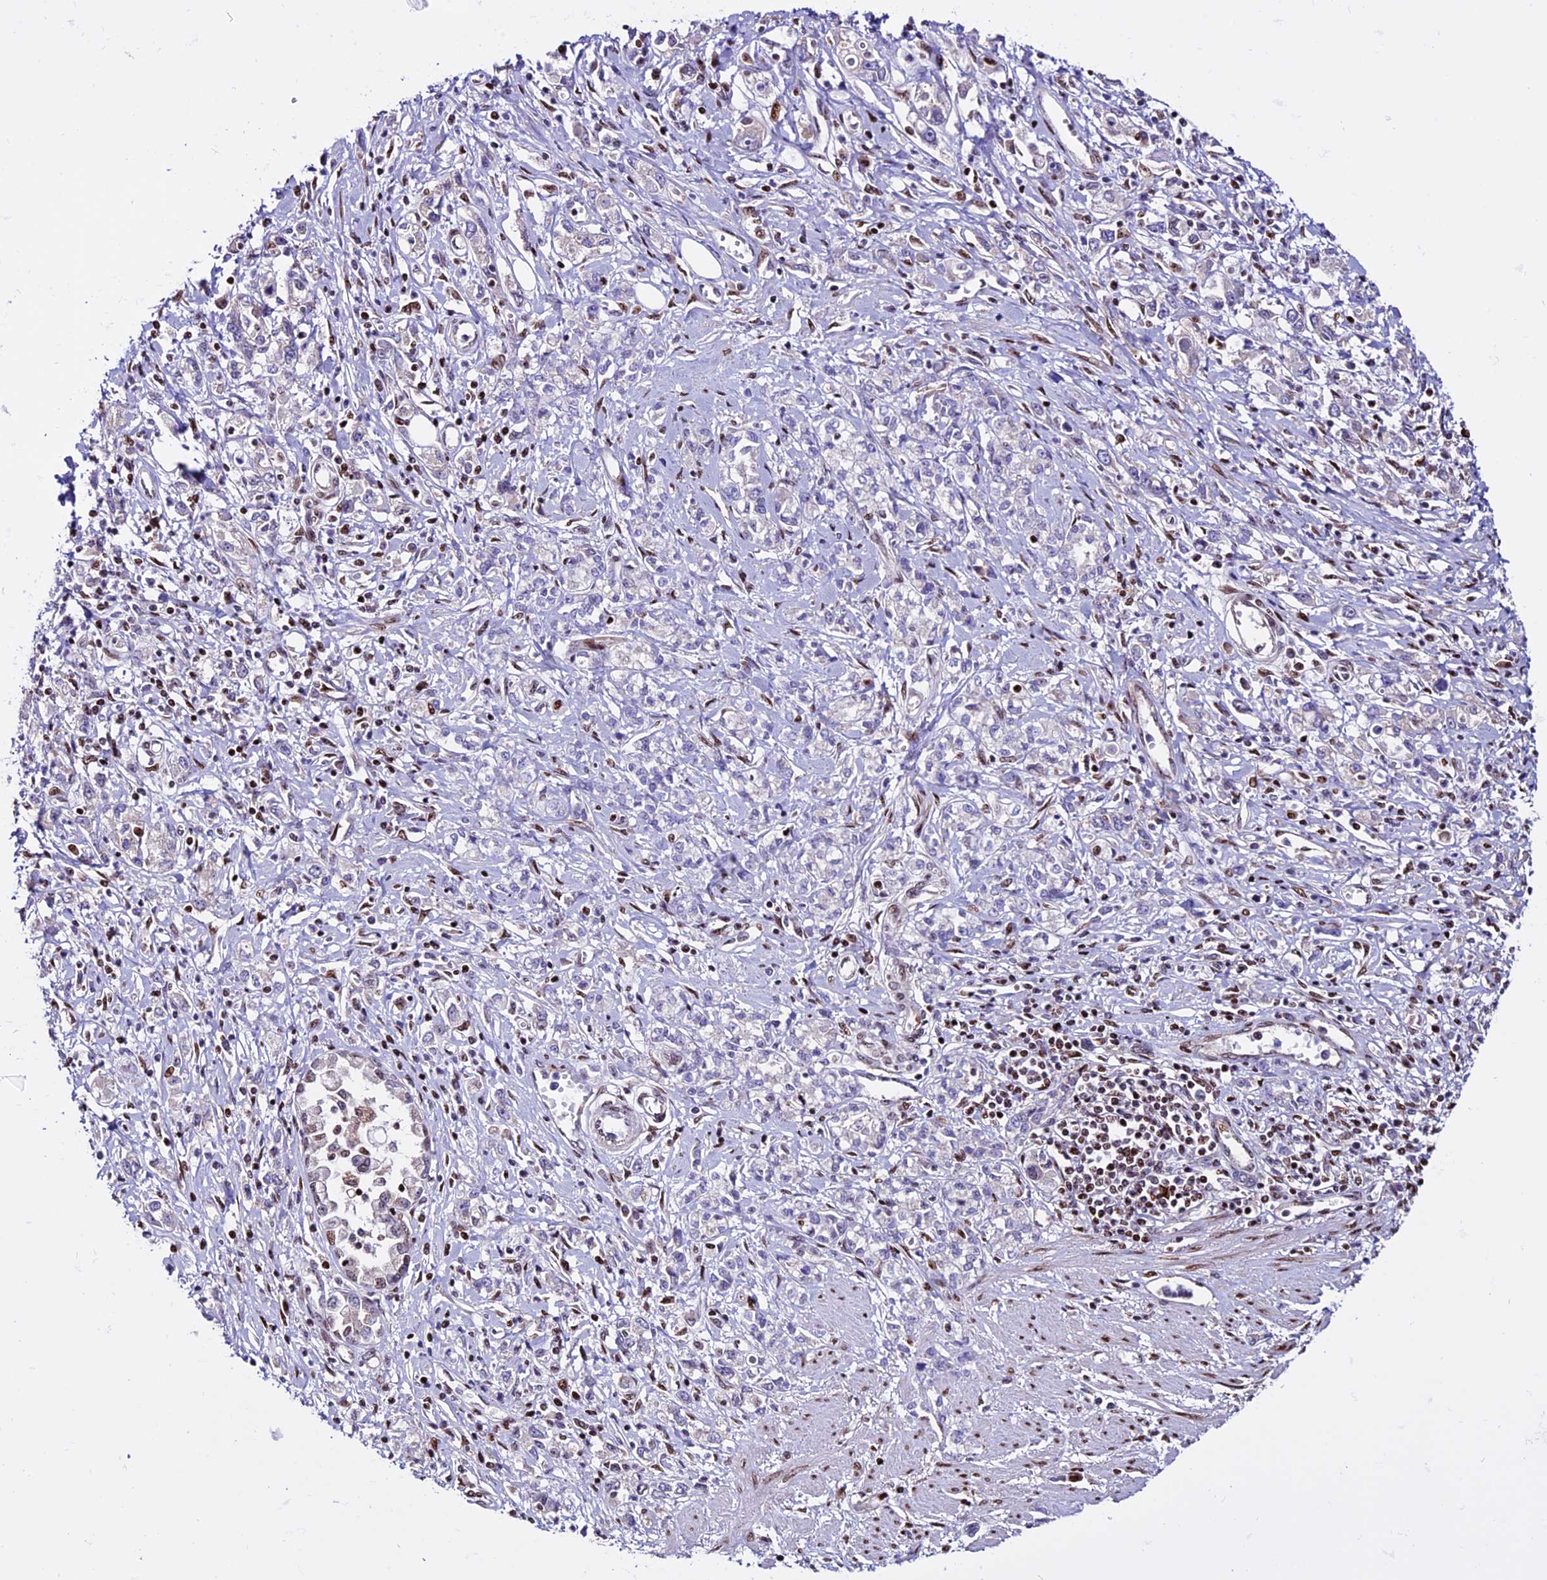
{"staining": {"intensity": "negative", "quantity": "none", "location": "none"}, "tissue": "stomach cancer", "cell_type": "Tumor cells", "image_type": "cancer", "snomed": [{"axis": "morphology", "description": "Adenocarcinoma, NOS"}, {"axis": "topography", "description": "Stomach"}], "caption": "The immunohistochemistry (IHC) image has no significant expression in tumor cells of adenocarcinoma (stomach) tissue.", "gene": "RINL", "patient": {"sex": "female", "age": 76}}